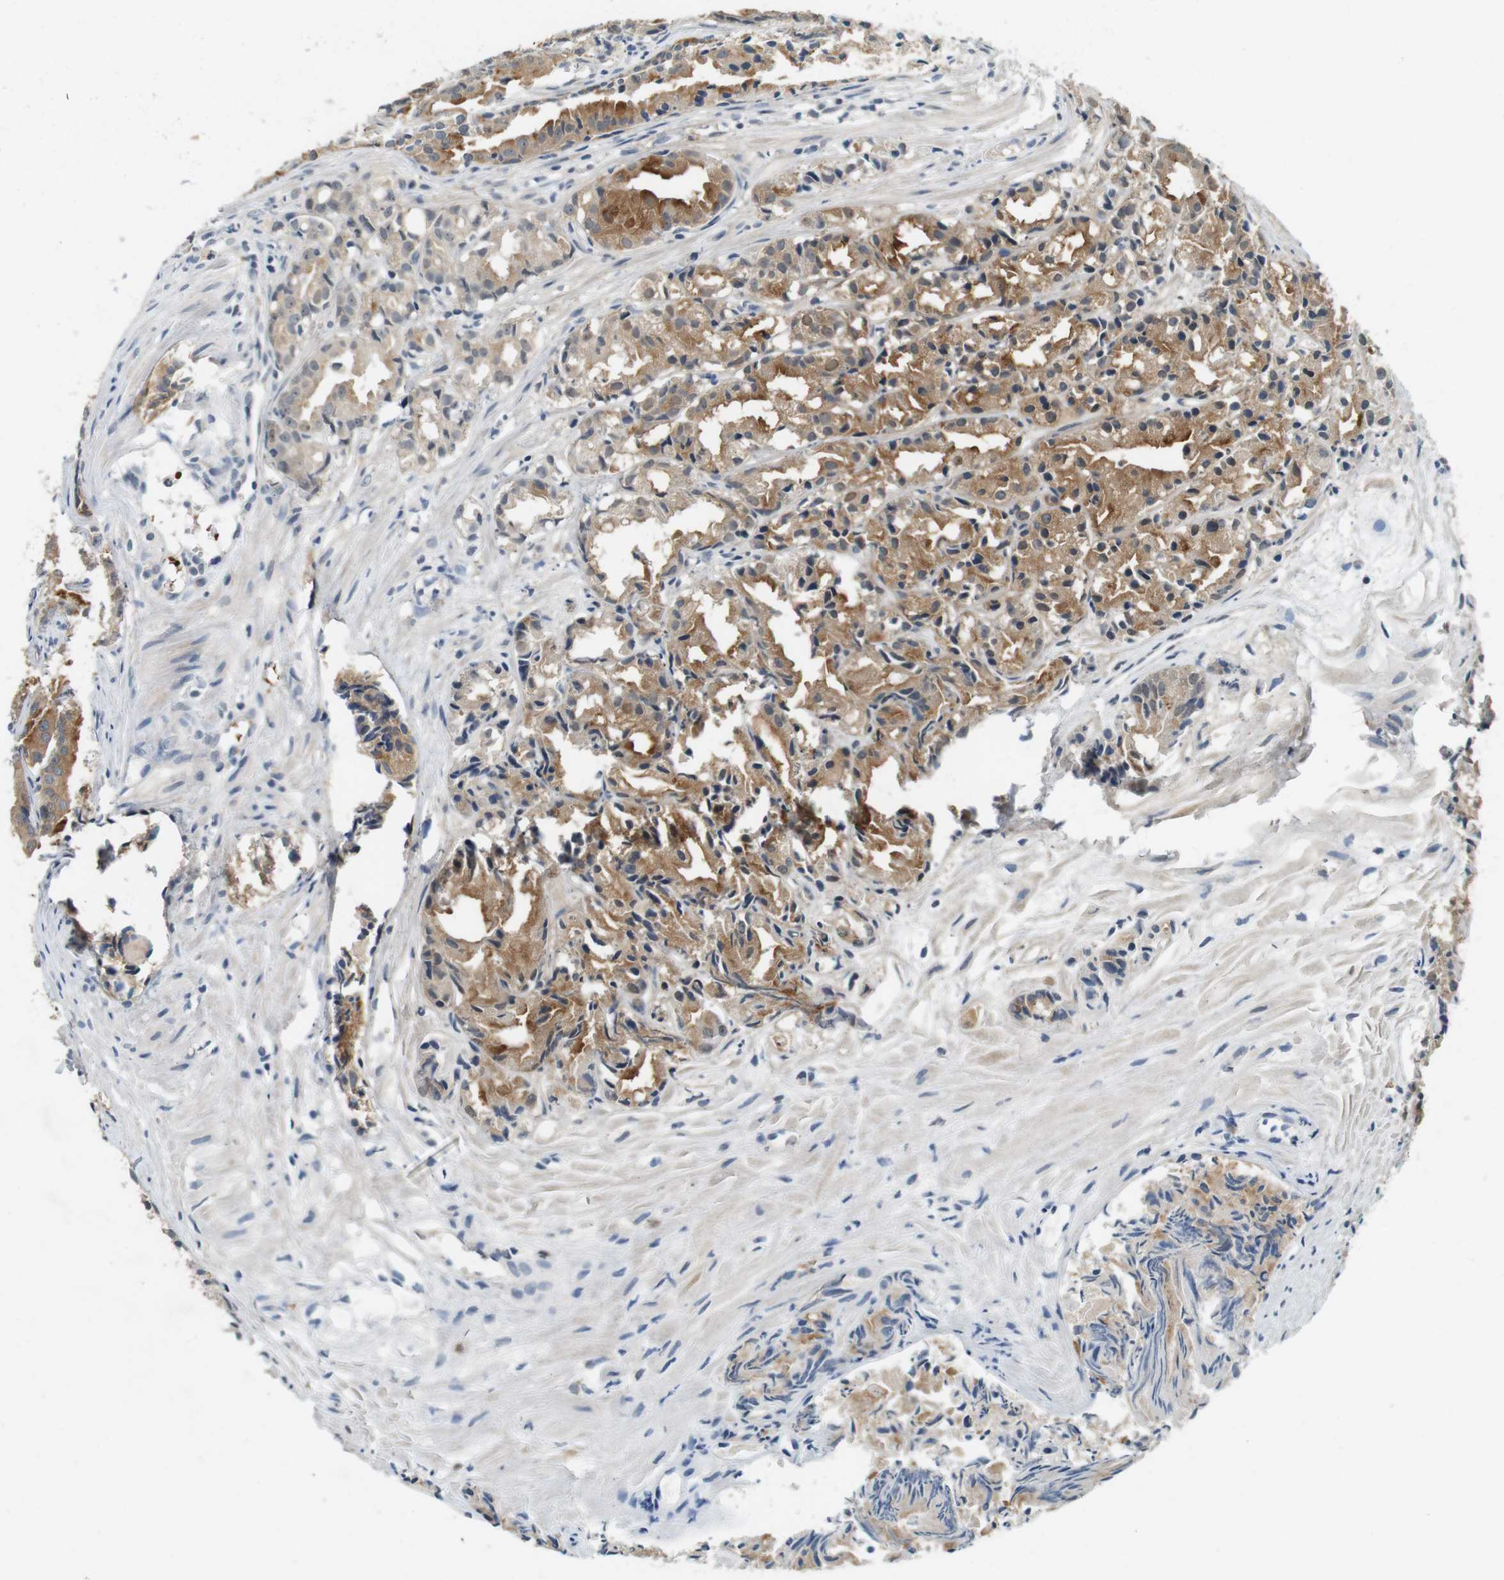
{"staining": {"intensity": "moderate", "quantity": ">75%", "location": "cytoplasmic/membranous"}, "tissue": "prostate cancer", "cell_type": "Tumor cells", "image_type": "cancer", "snomed": [{"axis": "morphology", "description": "Adenocarcinoma, Low grade"}, {"axis": "topography", "description": "Prostate"}], "caption": "Brown immunohistochemical staining in prostate cancer exhibits moderate cytoplasmic/membranous expression in about >75% of tumor cells.", "gene": "CDK14", "patient": {"sex": "male", "age": 72}}